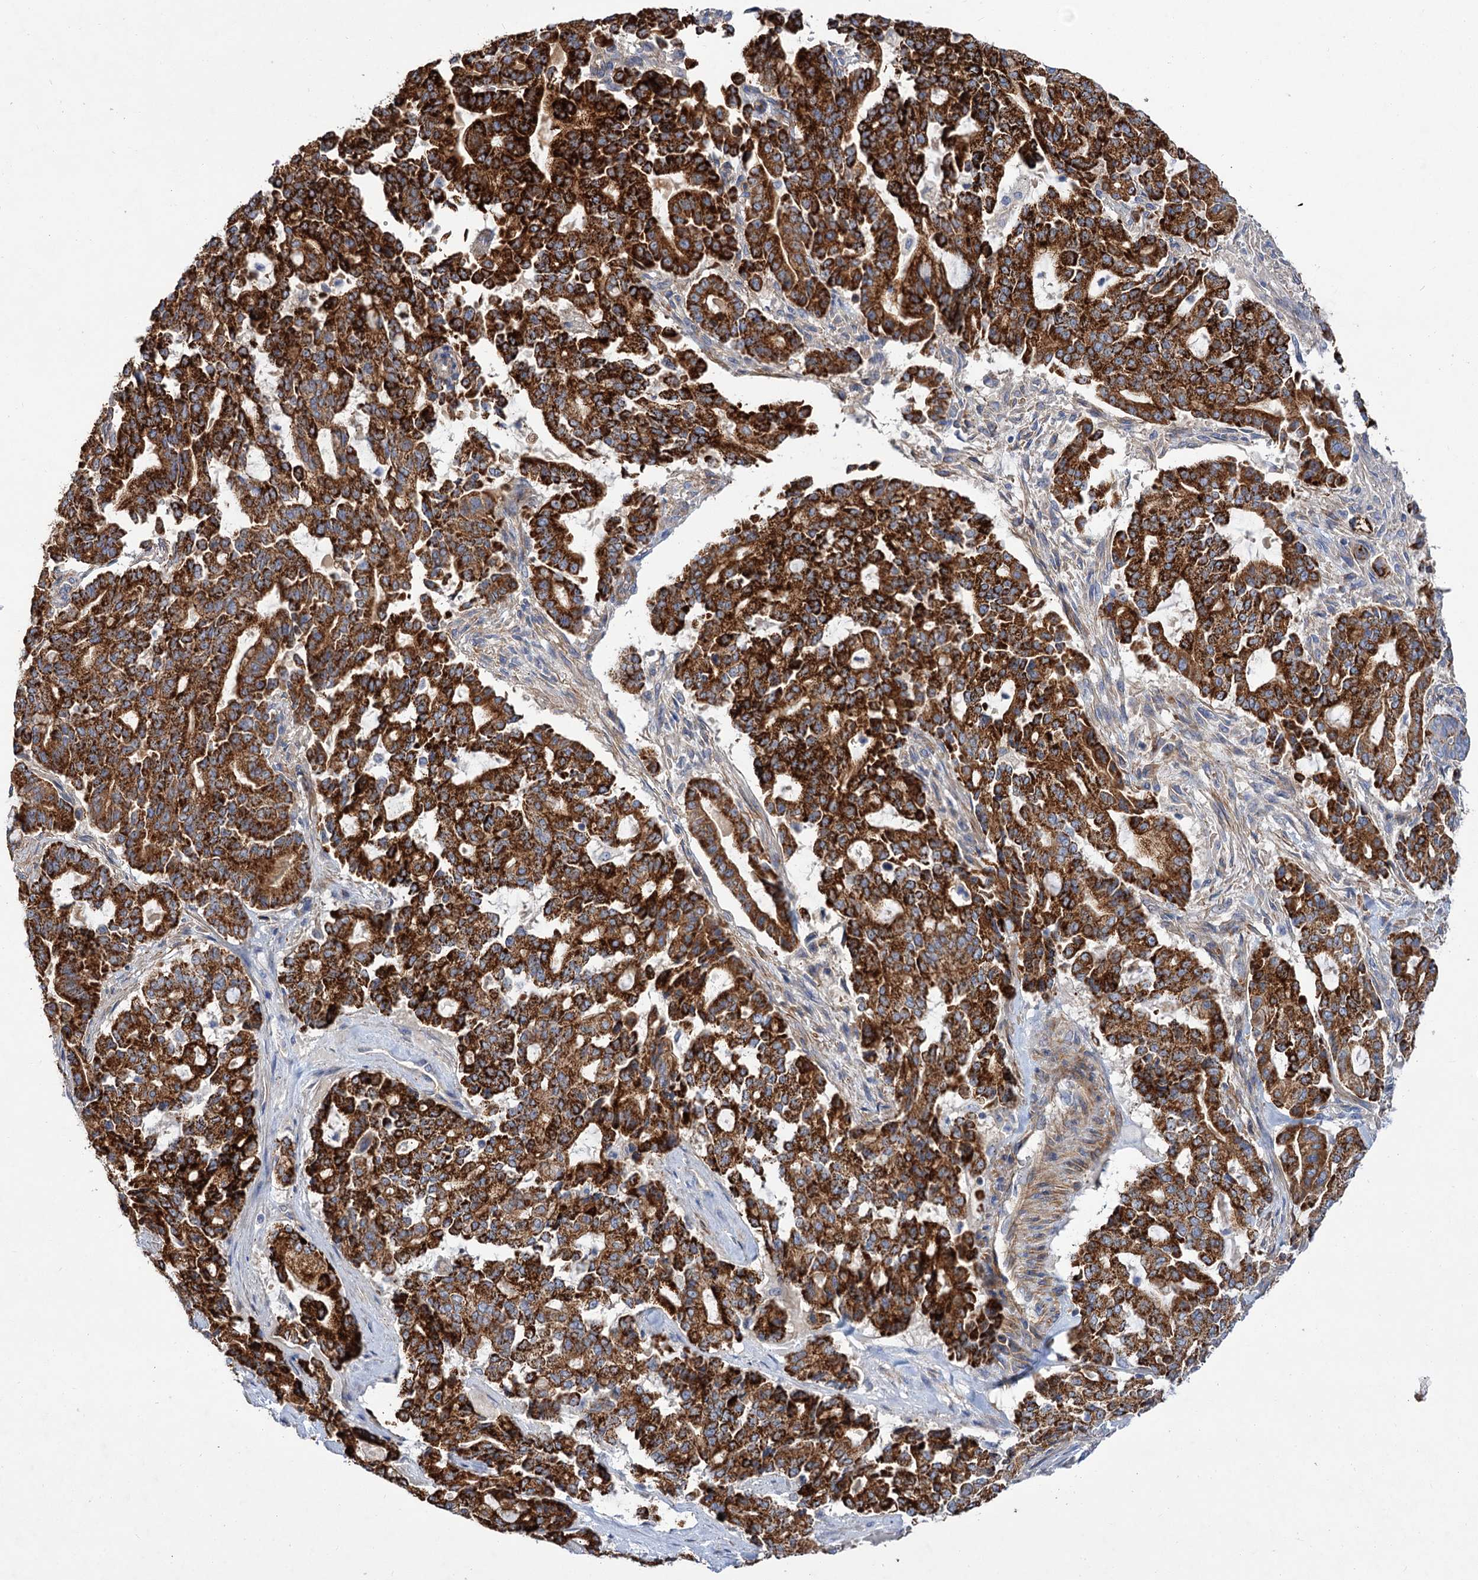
{"staining": {"intensity": "strong", "quantity": ">75%", "location": "cytoplasmic/membranous"}, "tissue": "pancreatic cancer", "cell_type": "Tumor cells", "image_type": "cancer", "snomed": [{"axis": "morphology", "description": "Adenocarcinoma, NOS"}, {"axis": "topography", "description": "Pancreas"}], "caption": "There is high levels of strong cytoplasmic/membranous positivity in tumor cells of pancreatic cancer, as demonstrated by immunohistochemical staining (brown color).", "gene": "NUDCD2", "patient": {"sex": "male", "age": 63}}